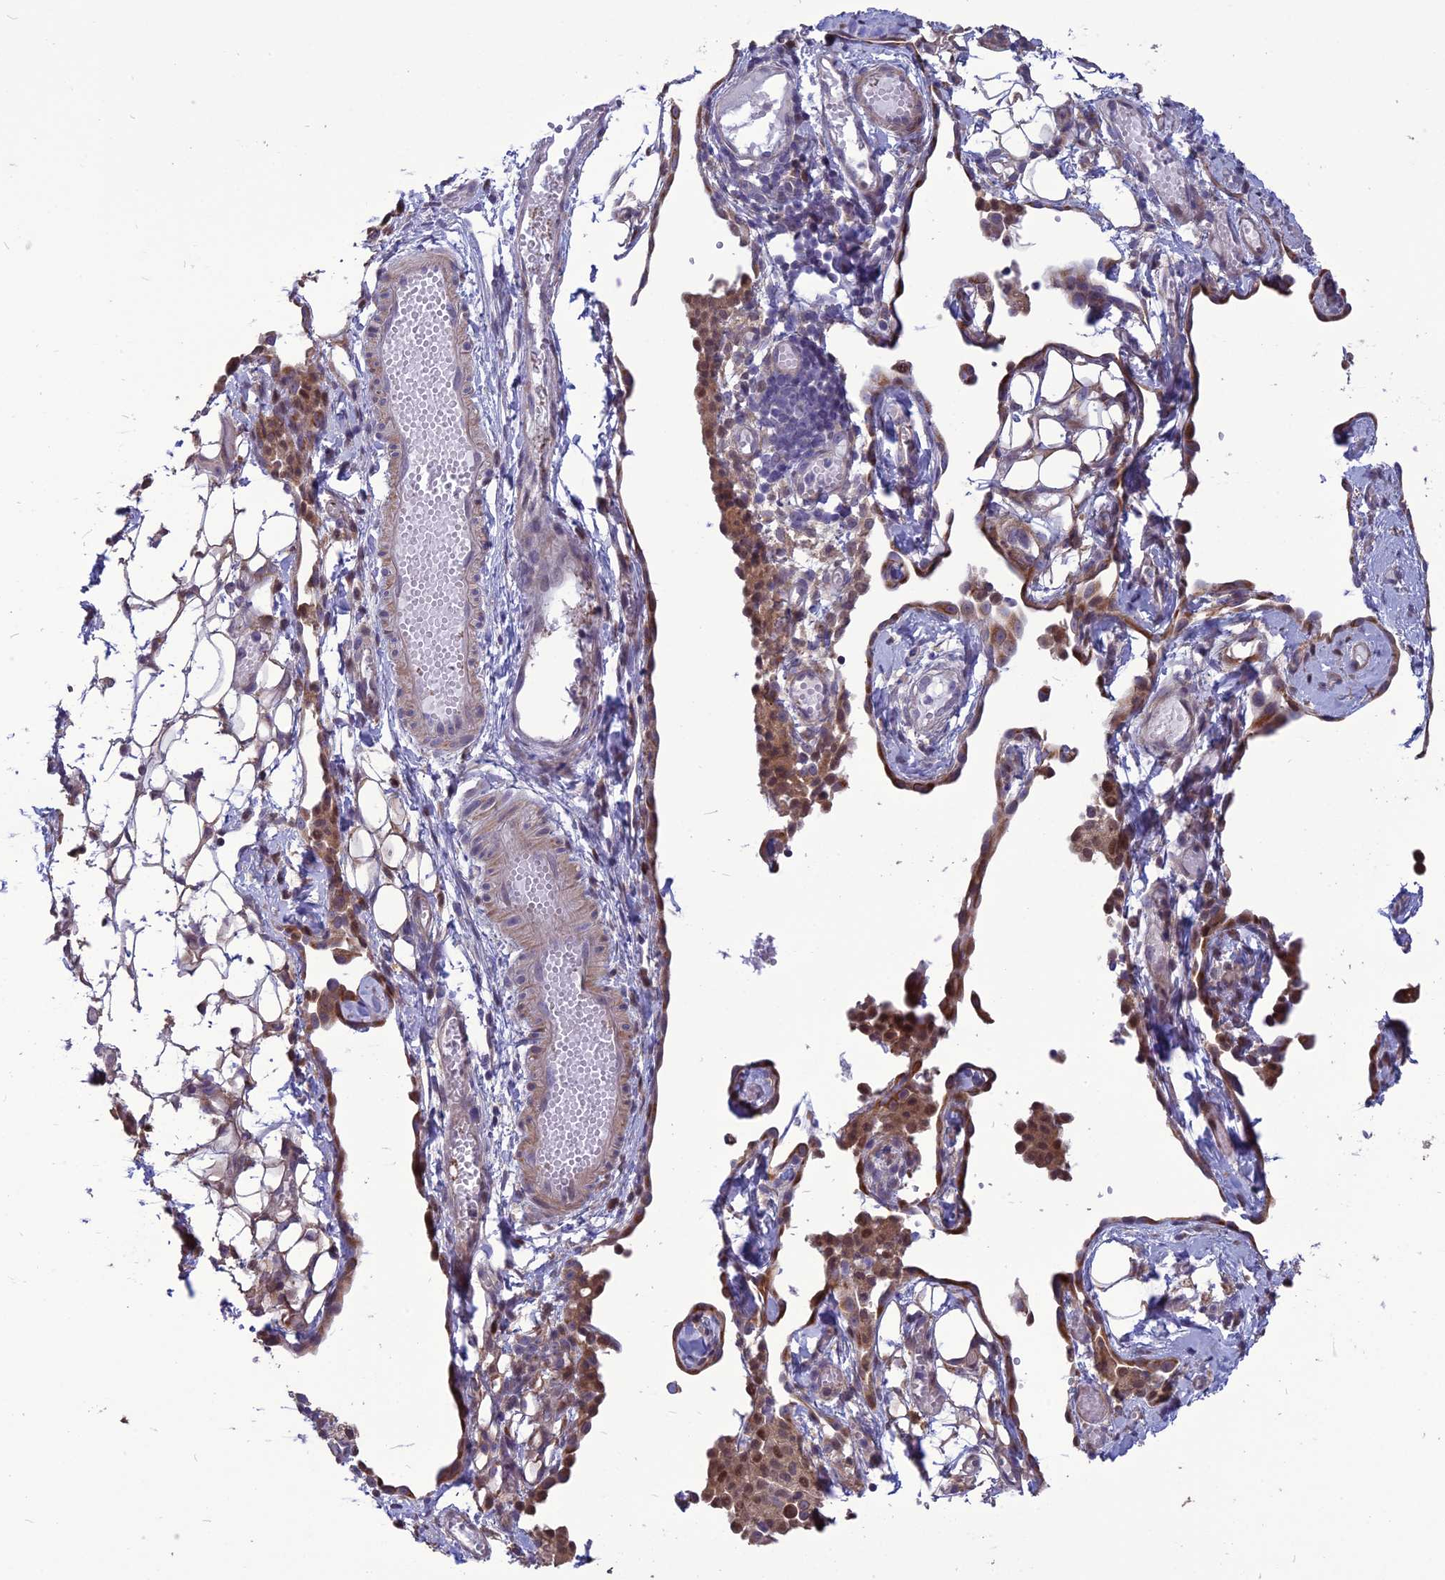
{"staining": {"intensity": "moderate", "quantity": ">75%", "location": "cytoplasmic/membranous,nuclear"}, "tissue": "ovarian cancer", "cell_type": "Tumor cells", "image_type": "cancer", "snomed": [{"axis": "morphology", "description": "Carcinoma, endometroid"}, {"axis": "topography", "description": "Ovary"}], "caption": "Immunohistochemical staining of human endometroid carcinoma (ovarian) reveals medium levels of moderate cytoplasmic/membranous and nuclear positivity in about >75% of tumor cells. (IHC, brightfield microscopy, high magnification).", "gene": "SPG21", "patient": {"sex": "female", "age": 42}}